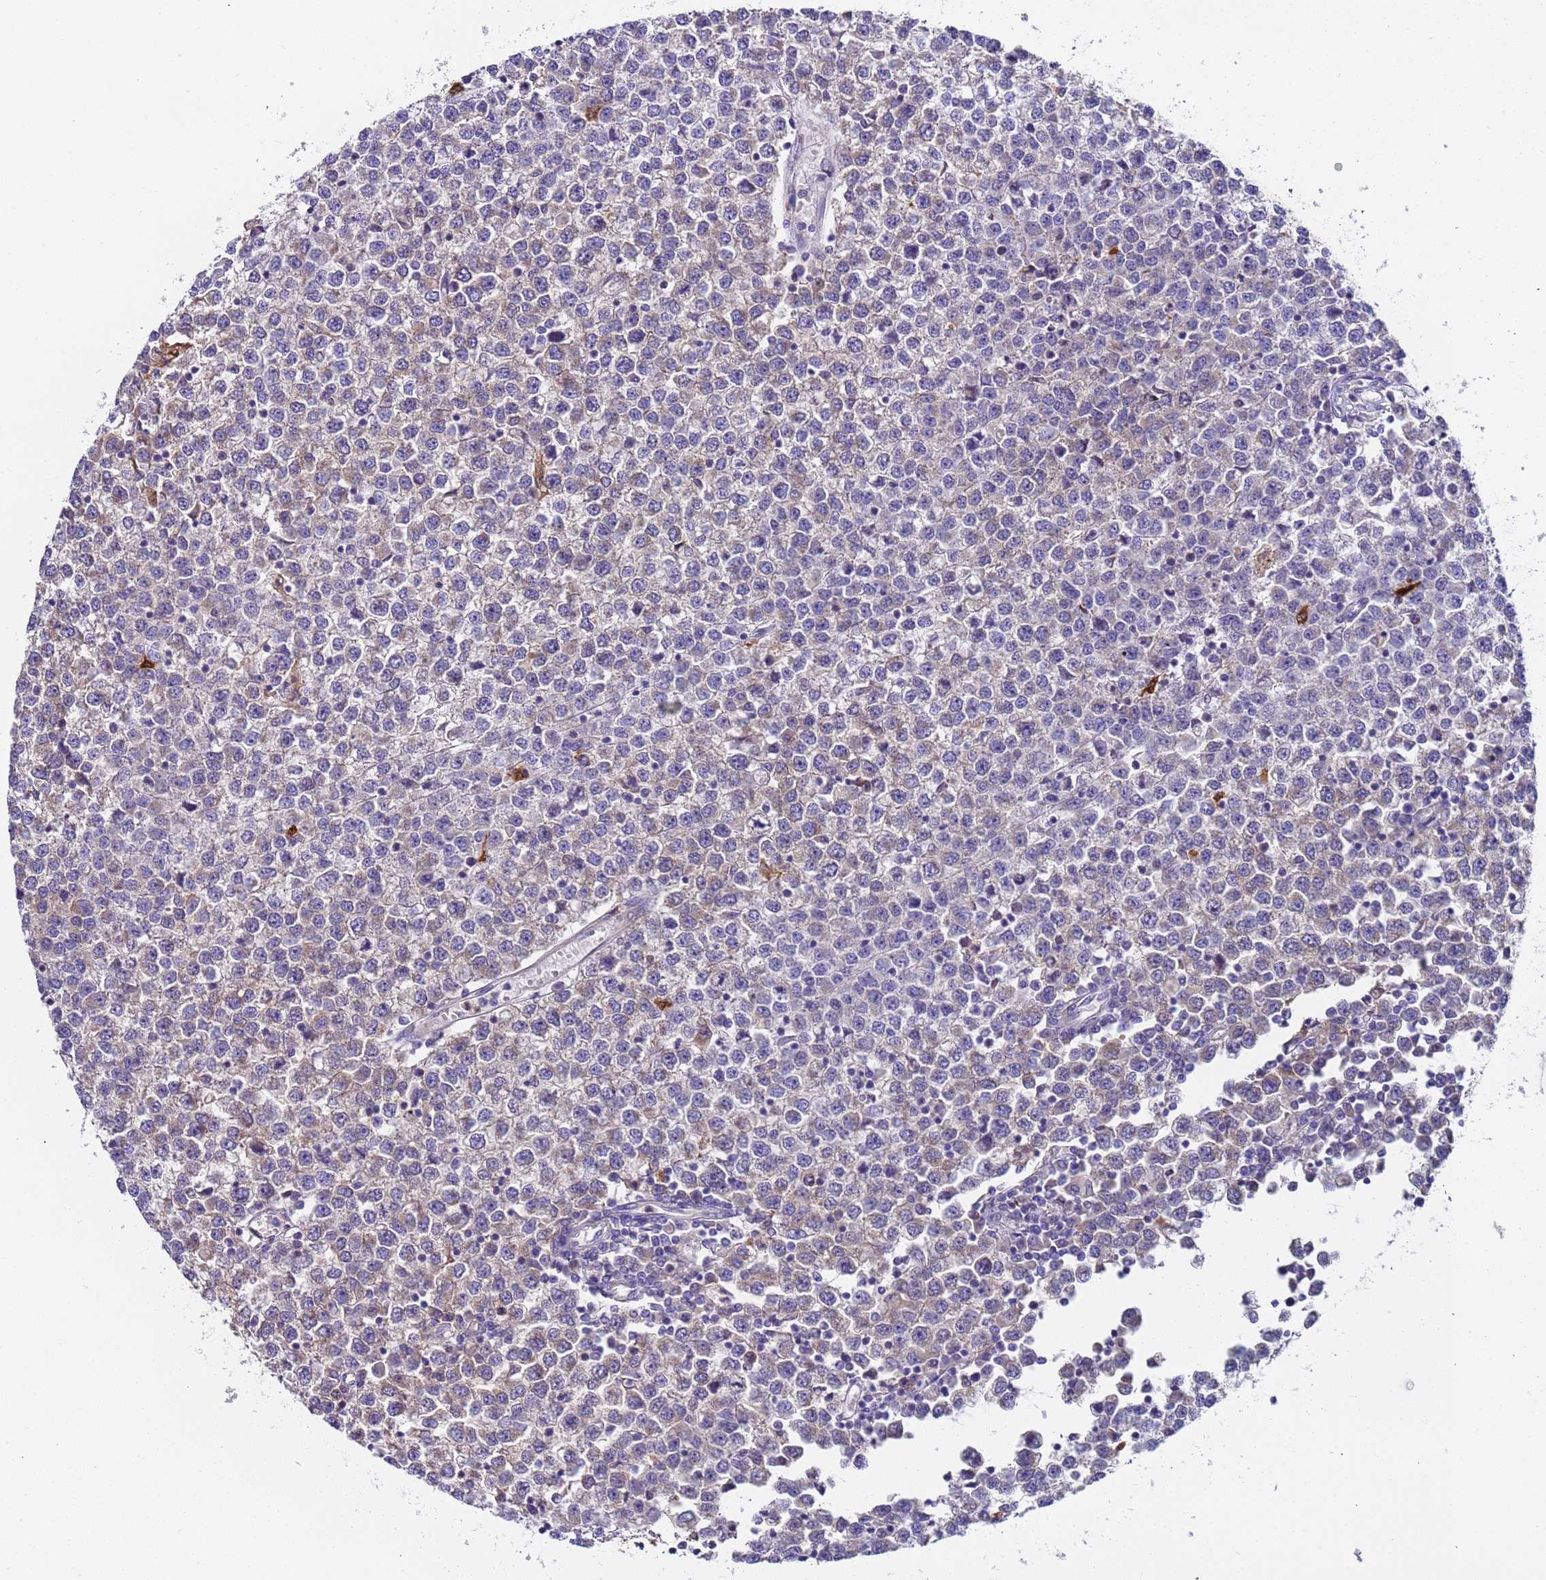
{"staining": {"intensity": "weak", "quantity": "<25%", "location": "cytoplasmic/membranous"}, "tissue": "testis cancer", "cell_type": "Tumor cells", "image_type": "cancer", "snomed": [{"axis": "morphology", "description": "Seminoma, NOS"}, {"axis": "topography", "description": "Testis"}], "caption": "Testis cancer was stained to show a protein in brown. There is no significant expression in tumor cells.", "gene": "PAQR7", "patient": {"sex": "male", "age": 65}}